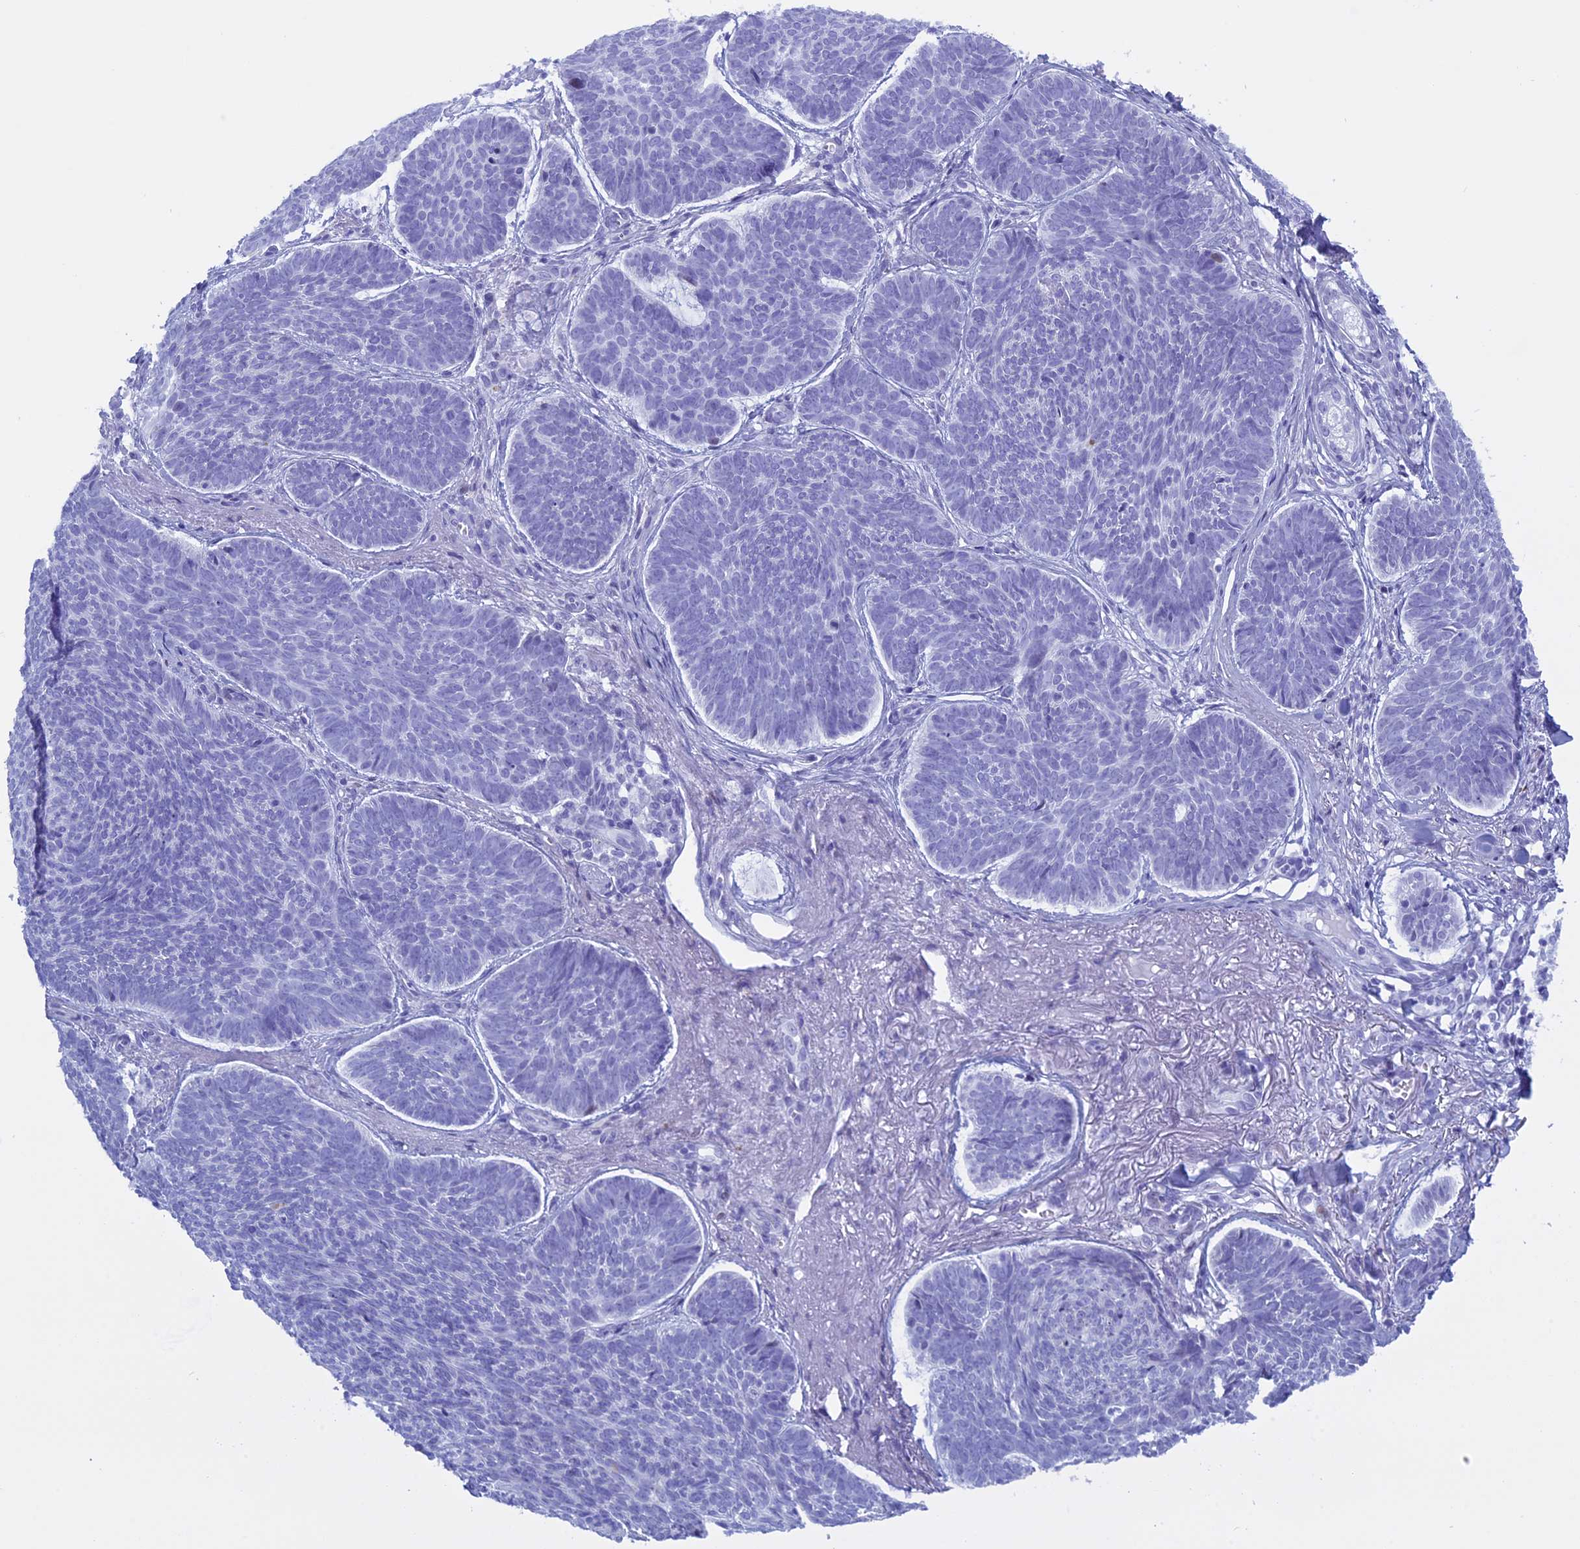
{"staining": {"intensity": "negative", "quantity": "none", "location": "none"}, "tissue": "skin cancer", "cell_type": "Tumor cells", "image_type": "cancer", "snomed": [{"axis": "morphology", "description": "Basal cell carcinoma"}, {"axis": "topography", "description": "Skin"}], "caption": "Skin basal cell carcinoma stained for a protein using immunohistochemistry (IHC) reveals no staining tumor cells.", "gene": "KCTD21", "patient": {"sex": "female", "age": 74}}